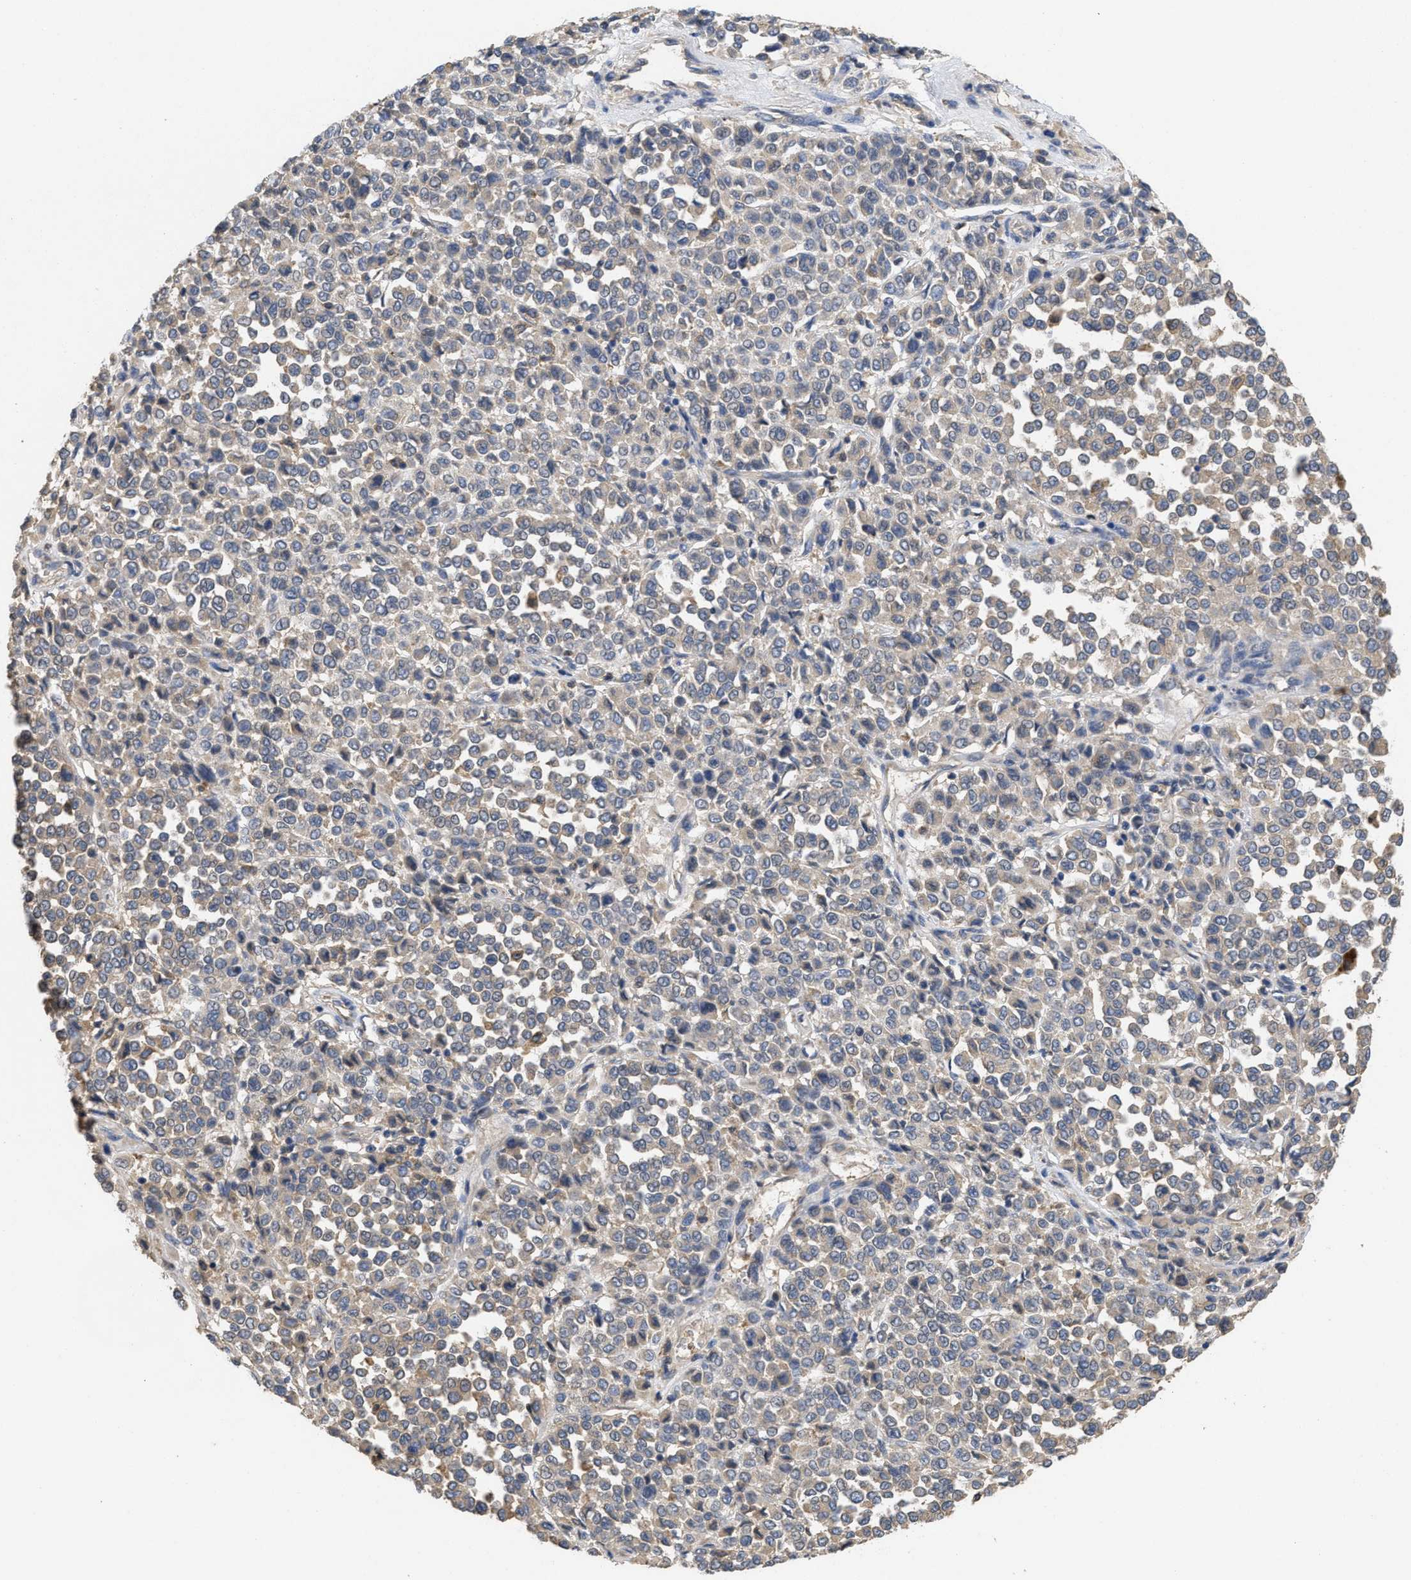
{"staining": {"intensity": "weak", "quantity": "<25%", "location": "cytoplasmic/membranous"}, "tissue": "melanoma", "cell_type": "Tumor cells", "image_type": "cancer", "snomed": [{"axis": "morphology", "description": "Malignant melanoma, Metastatic site"}, {"axis": "topography", "description": "Pancreas"}], "caption": "IHC photomicrograph of human melanoma stained for a protein (brown), which displays no expression in tumor cells.", "gene": "RNF216", "patient": {"sex": "female", "age": 30}}